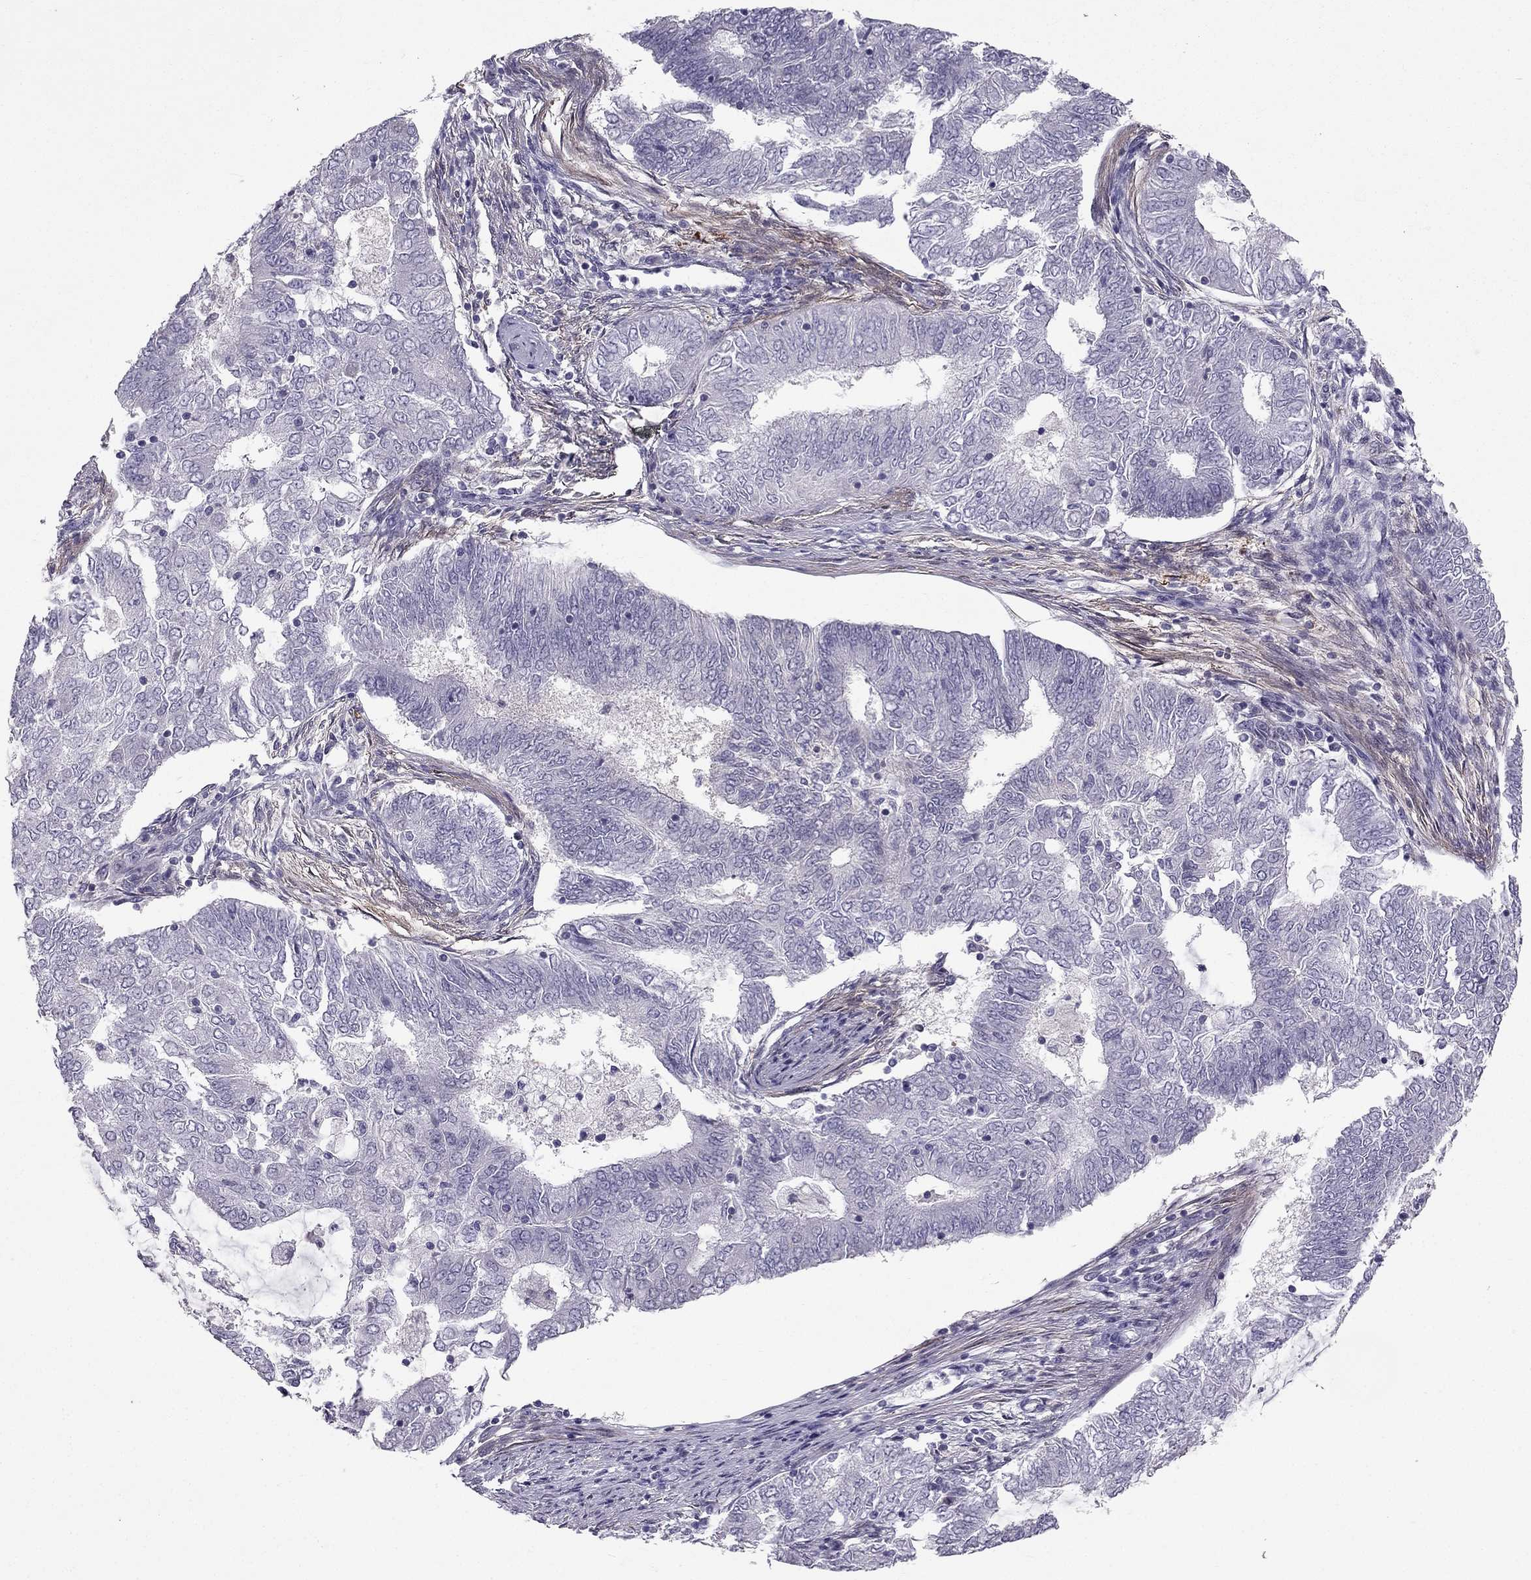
{"staining": {"intensity": "negative", "quantity": "none", "location": "none"}, "tissue": "endometrial cancer", "cell_type": "Tumor cells", "image_type": "cancer", "snomed": [{"axis": "morphology", "description": "Adenocarcinoma, NOS"}, {"axis": "topography", "description": "Endometrium"}], "caption": "An immunohistochemistry (IHC) image of endometrial cancer (adenocarcinoma) is shown. There is no staining in tumor cells of endometrial cancer (adenocarcinoma).", "gene": "SYT5", "patient": {"sex": "female", "age": 62}}